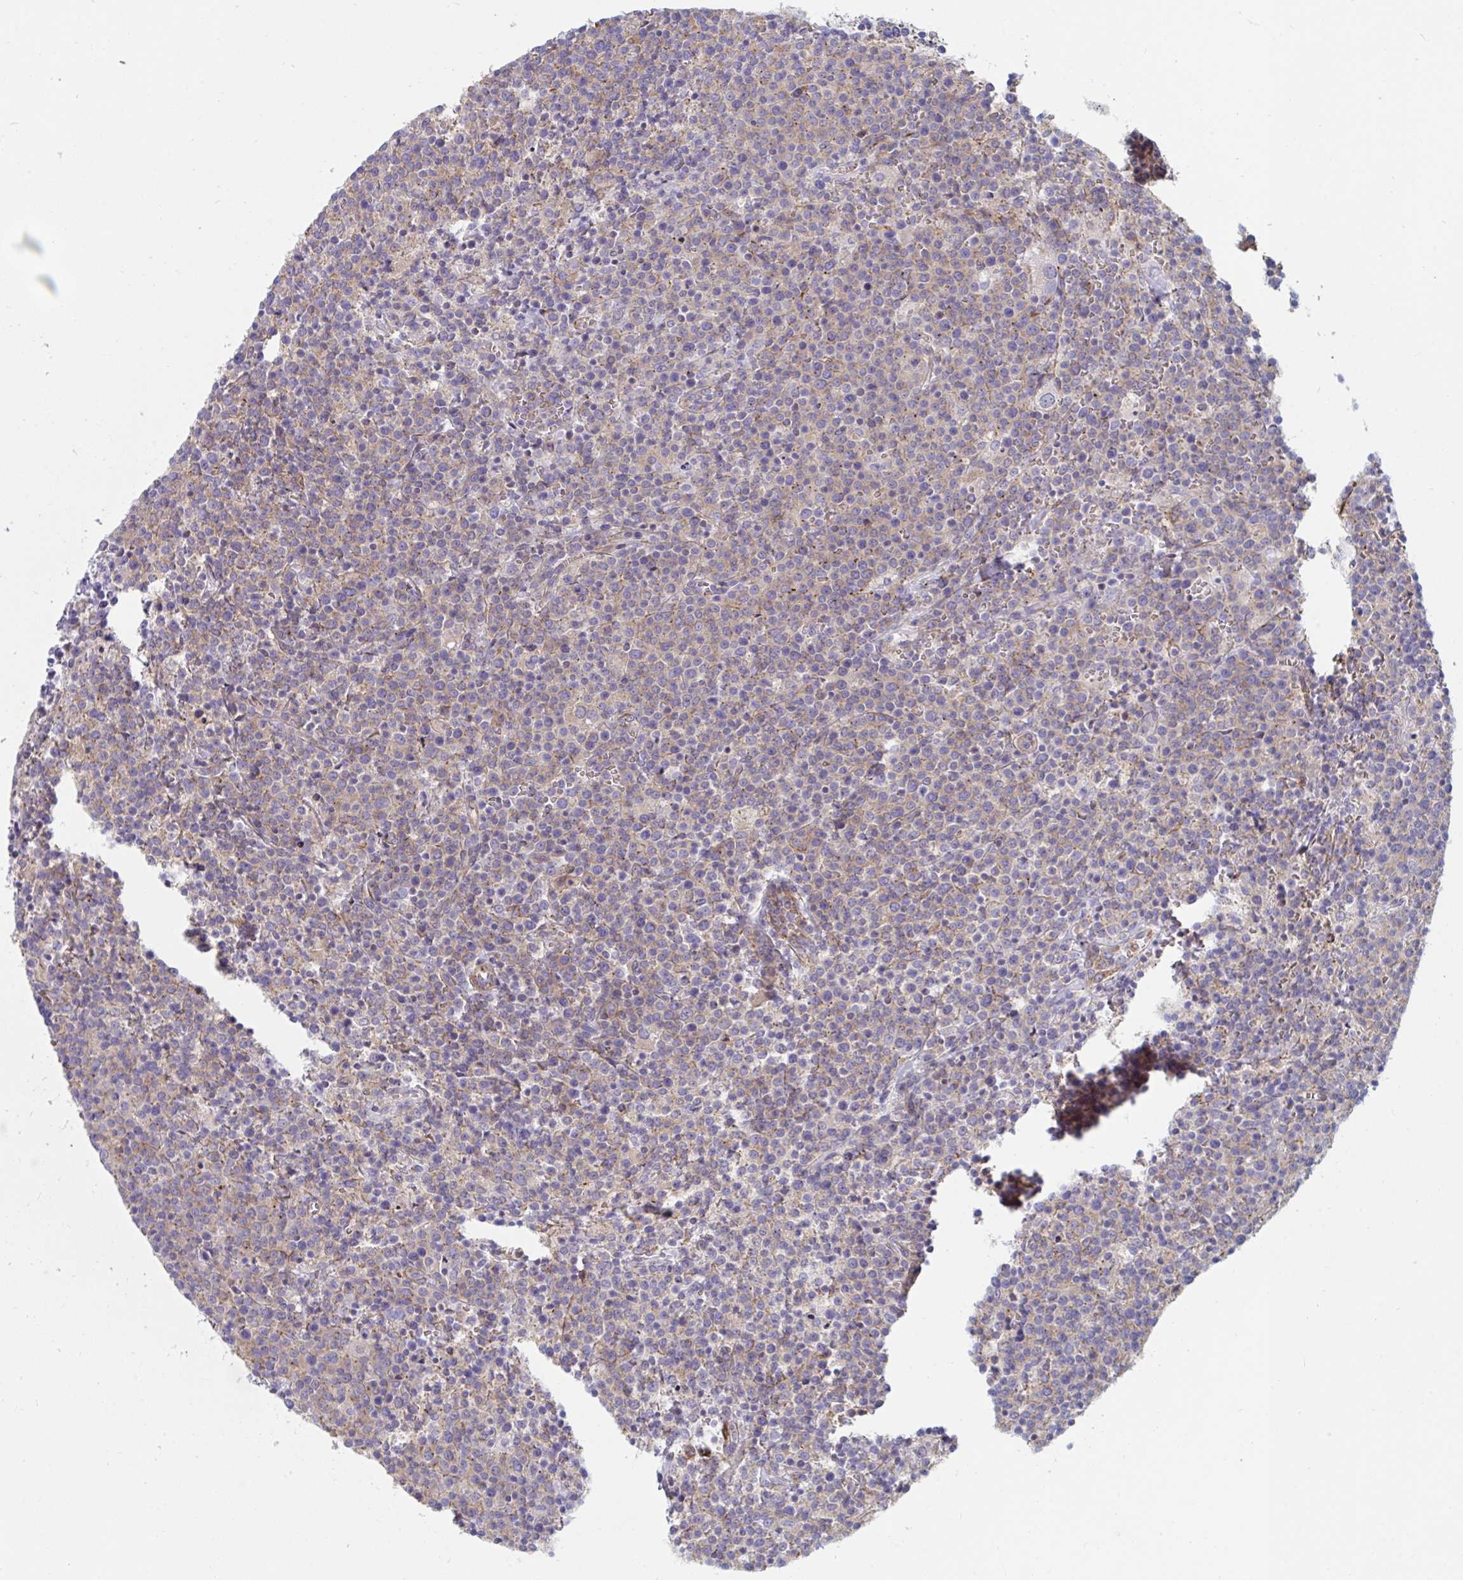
{"staining": {"intensity": "weak", "quantity": "25%-75%", "location": "cytoplasmic/membranous"}, "tissue": "lymphoma", "cell_type": "Tumor cells", "image_type": "cancer", "snomed": [{"axis": "morphology", "description": "Malignant lymphoma, non-Hodgkin's type, High grade"}, {"axis": "topography", "description": "Lymph node"}], "caption": "Weak cytoplasmic/membranous expression is identified in approximately 25%-75% of tumor cells in lymphoma.", "gene": "SLC9A6", "patient": {"sex": "male", "age": 61}}